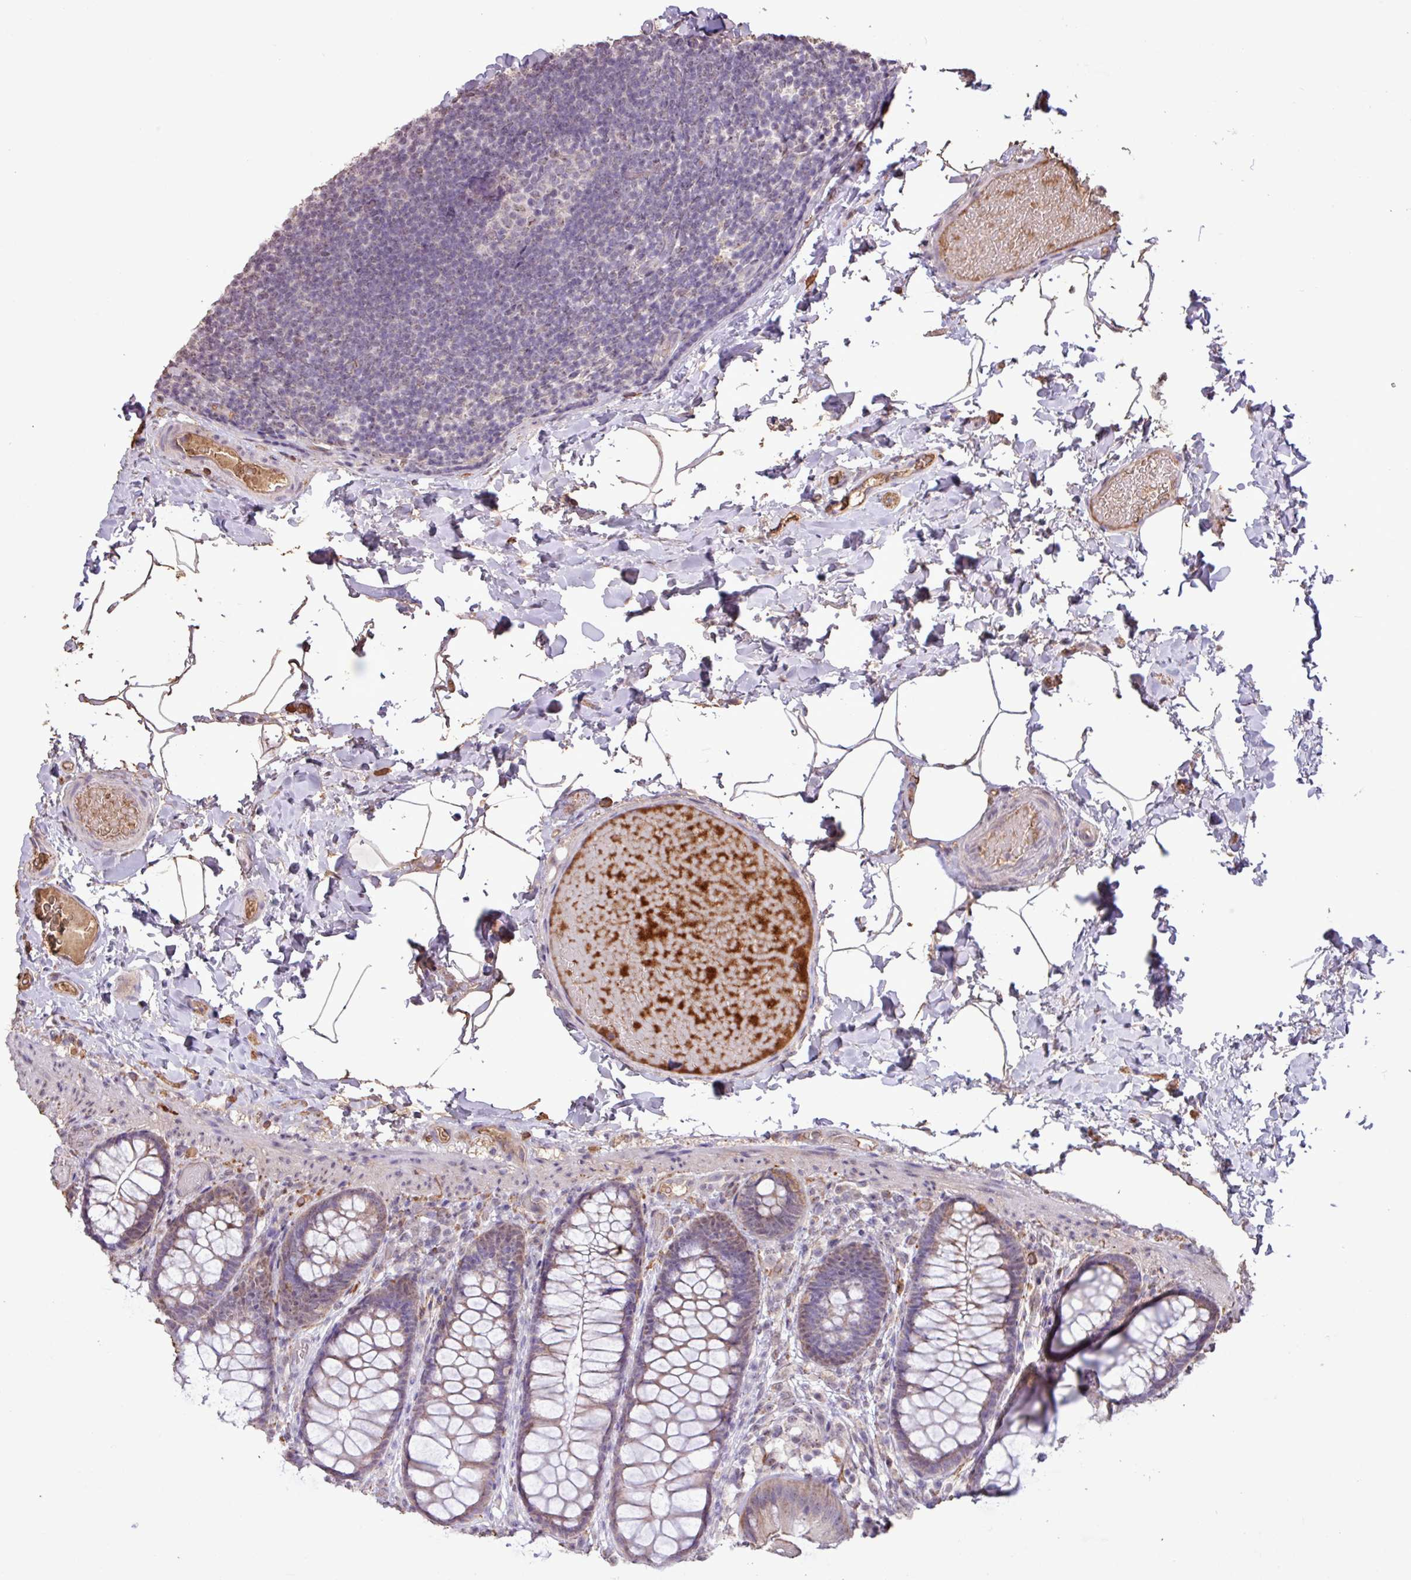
{"staining": {"intensity": "weak", "quantity": "25%-75%", "location": "cytoplasmic/membranous"}, "tissue": "colon", "cell_type": "Endothelial cells", "image_type": "normal", "snomed": [{"axis": "morphology", "description": "Normal tissue, NOS"}, {"axis": "topography", "description": "Colon"}], "caption": "IHC of normal human colon demonstrates low levels of weak cytoplasmic/membranous expression in about 25%-75% of endothelial cells.", "gene": "L3MBTL3", "patient": {"sex": "male", "age": 46}}